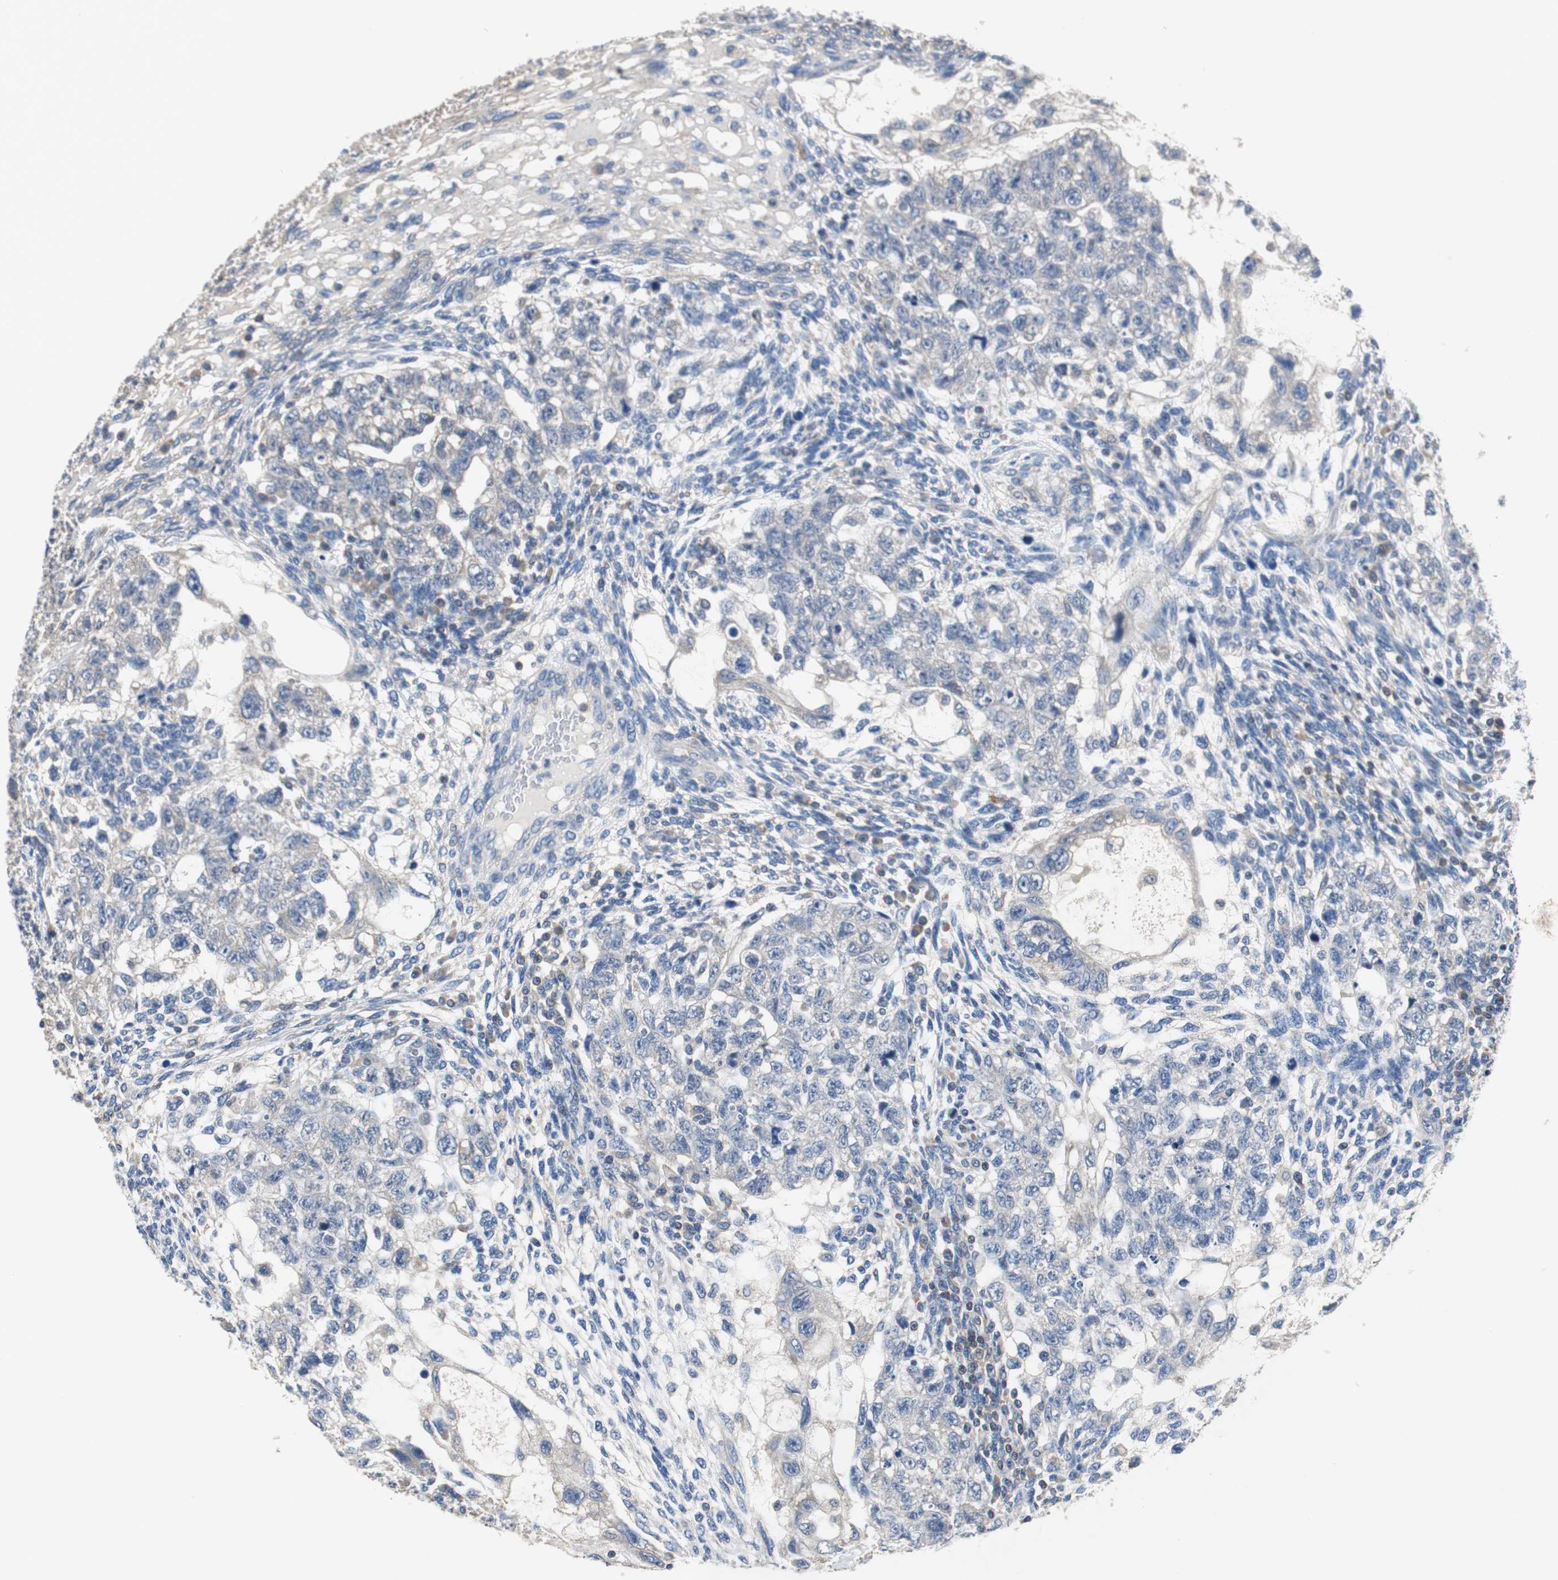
{"staining": {"intensity": "negative", "quantity": "none", "location": "none"}, "tissue": "testis cancer", "cell_type": "Tumor cells", "image_type": "cancer", "snomed": [{"axis": "morphology", "description": "Normal tissue, NOS"}, {"axis": "morphology", "description": "Carcinoma, Embryonal, NOS"}, {"axis": "topography", "description": "Testis"}], "caption": "An image of testis embryonal carcinoma stained for a protein displays no brown staining in tumor cells.", "gene": "PRKCA", "patient": {"sex": "male", "age": 36}}